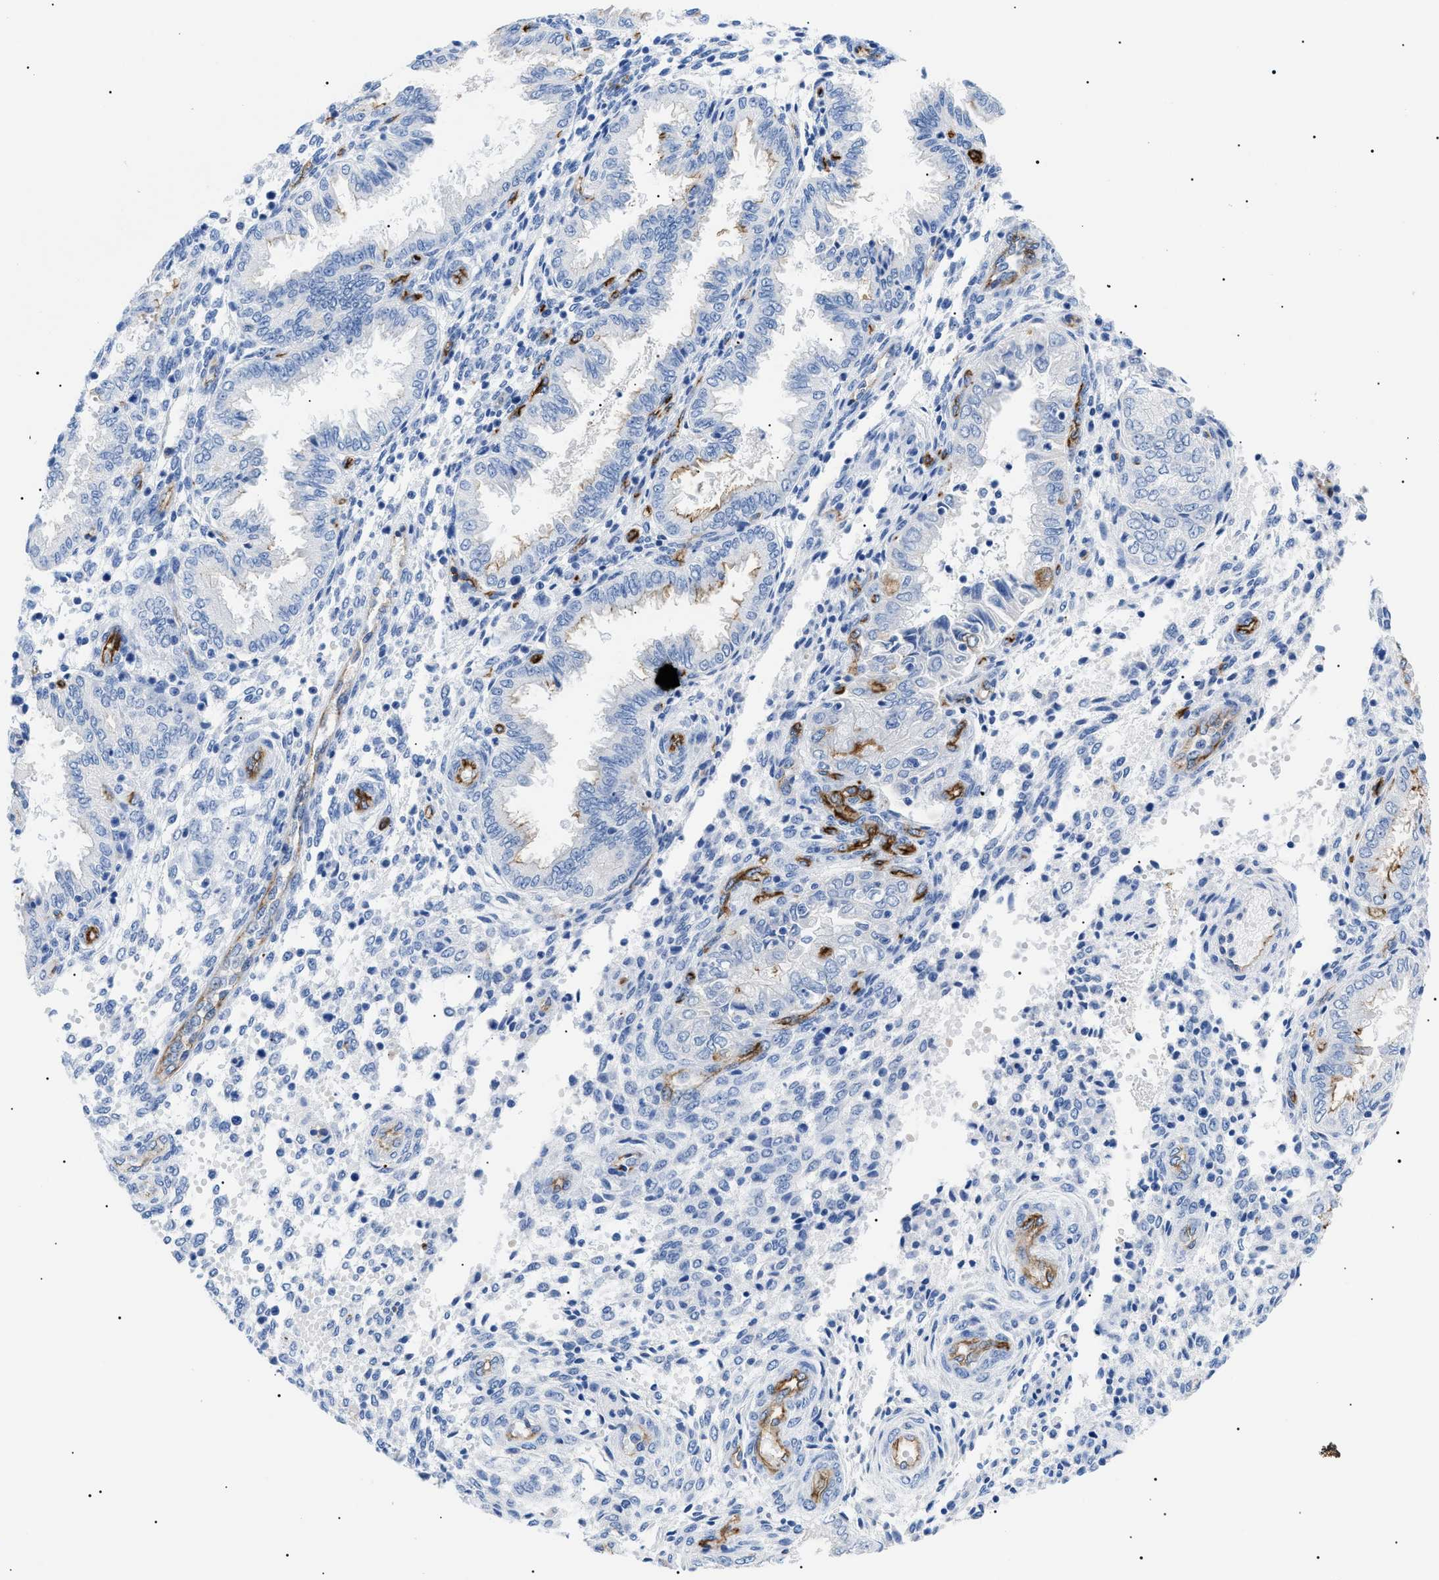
{"staining": {"intensity": "negative", "quantity": "none", "location": "none"}, "tissue": "endometrium", "cell_type": "Cells in endometrial stroma", "image_type": "normal", "snomed": [{"axis": "morphology", "description": "Normal tissue, NOS"}, {"axis": "topography", "description": "Endometrium"}], "caption": "High power microscopy image of an IHC micrograph of benign endometrium, revealing no significant staining in cells in endometrial stroma. (Stains: DAB (3,3'-diaminobenzidine) IHC with hematoxylin counter stain, Microscopy: brightfield microscopy at high magnification).", "gene": "PODXL", "patient": {"sex": "female", "age": 33}}